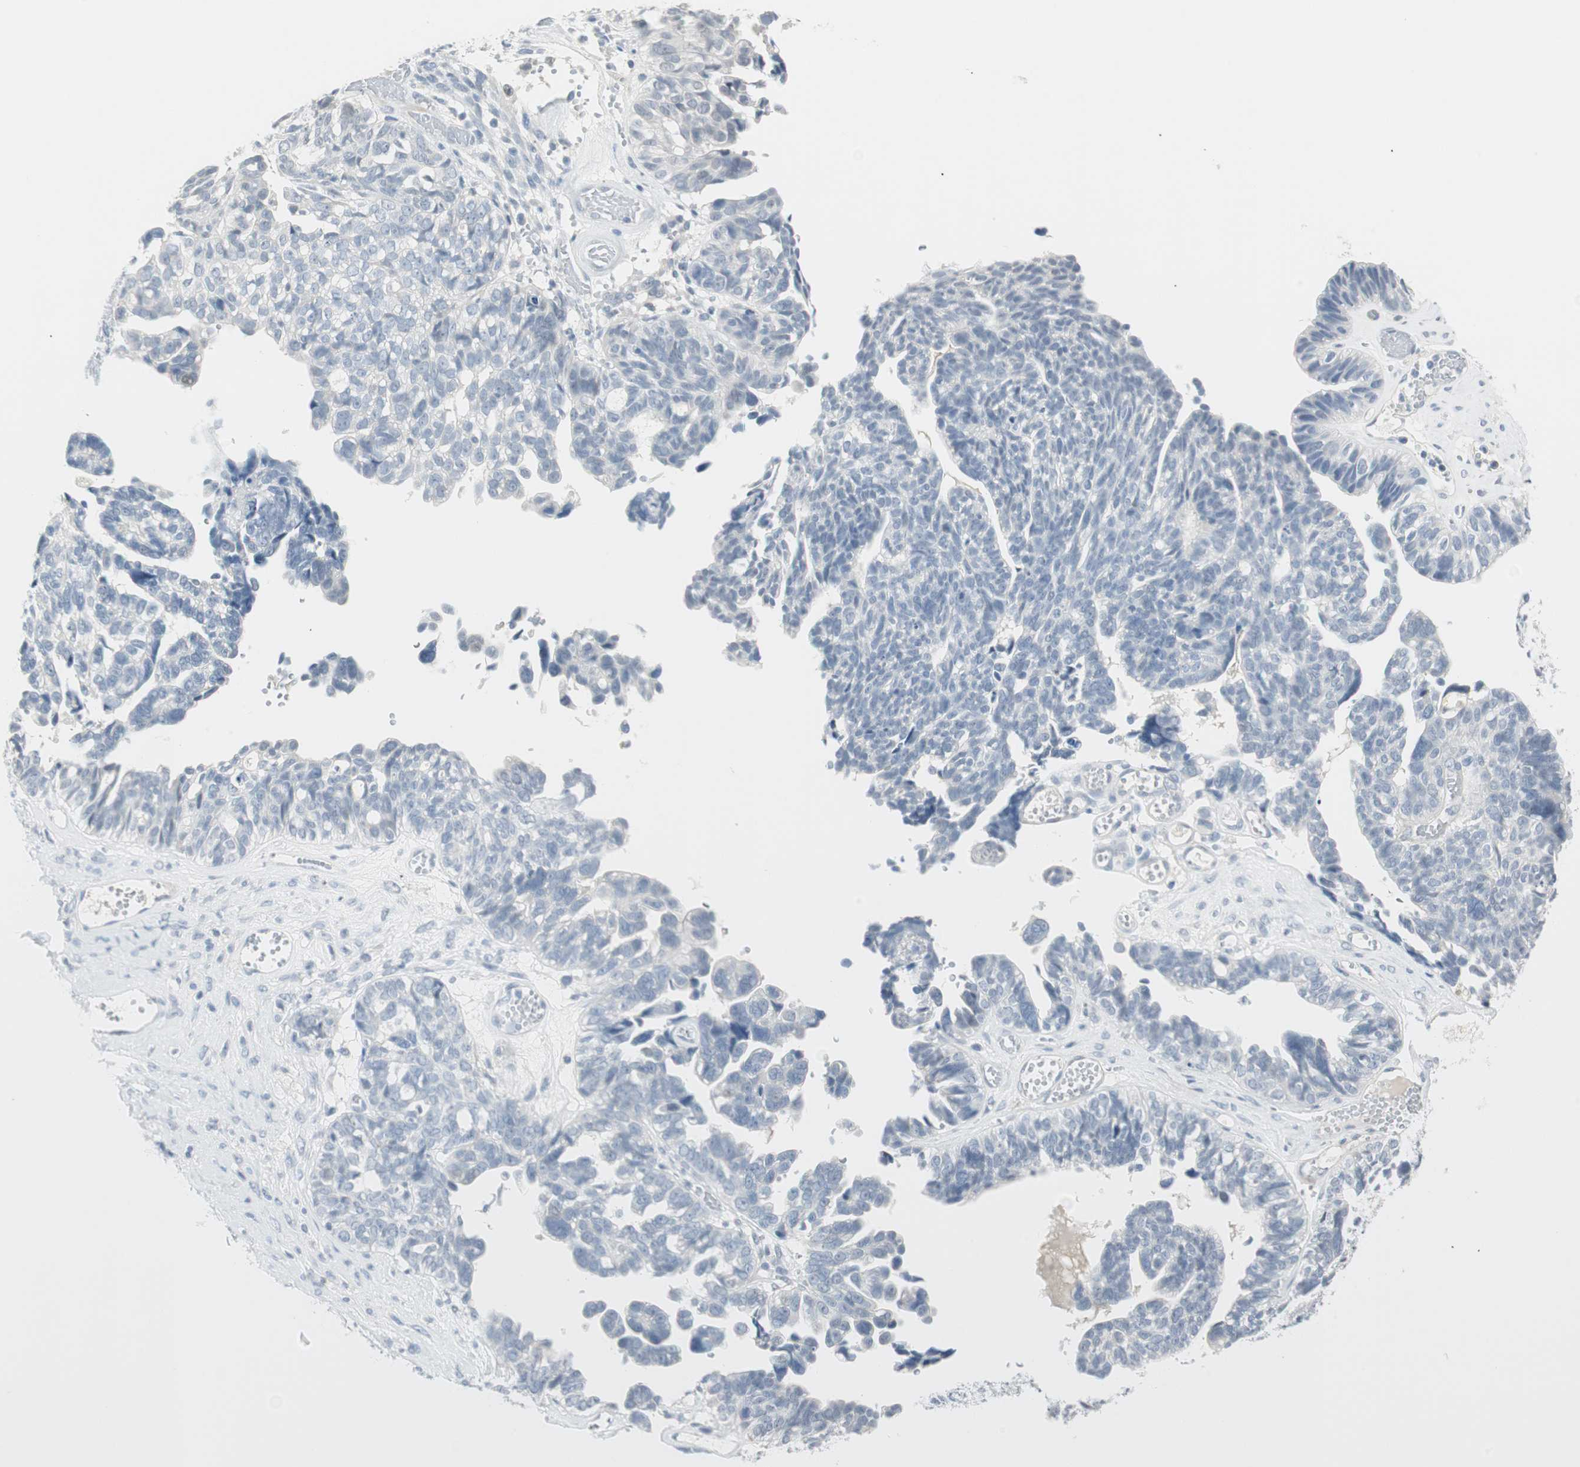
{"staining": {"intensity": "negative", "quantity": "none", "location": "none"}, "tissue": "ovarian cancer", "cell_type": "Tumor cells", "image_type": "cancer", "snomed": [{"axis": "morphology", "description": "Cystadenocarcinoma, serous, NOS"}, {"axis": "topography", "description": "Ovary"}], "caption": "This micrograph is of ovarian serous cystadenocarcinoma stained with immunohistochemistry (IHC) to label a protein in brown with the nuclei are counter-stained blue. There is no positivity in tumor cells.", "gene": "MLLT10", "patient": {"sex": "female", "age": 79}}